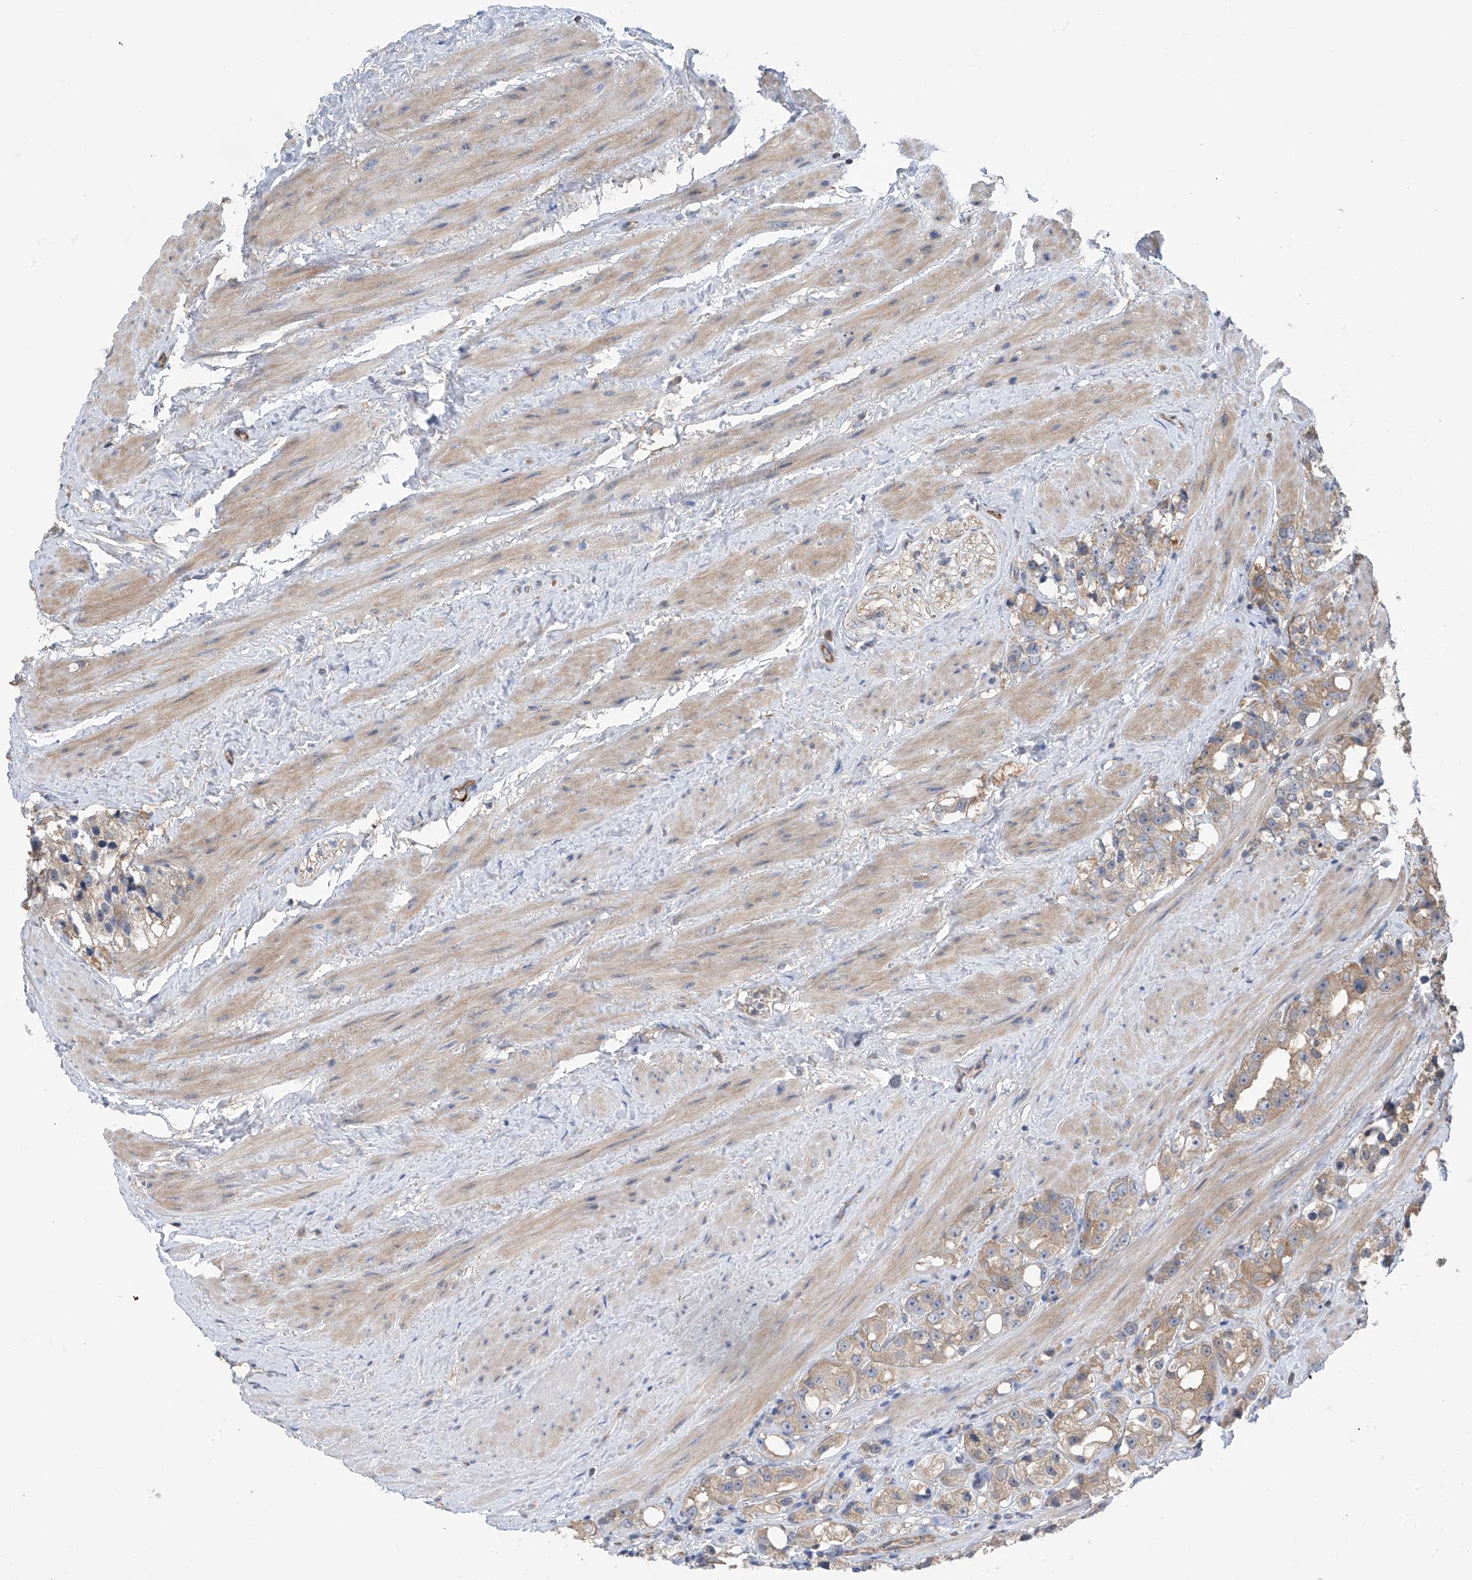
{"staining": {"intensity": "weak", "quantity": ">75%", "location": "cytoplasmic/membranous"}, "tissue": "prostate cancer", "cell_type": "Tumor cells", "image_type": "cancer", "snomed": [{"axis": "morphology", "description": "Adenocarcinoma, NOS"}, {"axis": "topography", "description": "Prostate"}], "caption": "Weak cytoplasmic/membranous protein staining is seen in approximately >75% of tumor cells in prostate adenocarcinoma. The staining was performed using DAB, with brown indicating positive protein expression. Nuclei are stained blue with hematoxylin.", "gene": "PHACTR4", "patient": {"sex": "male", "age": 79}}